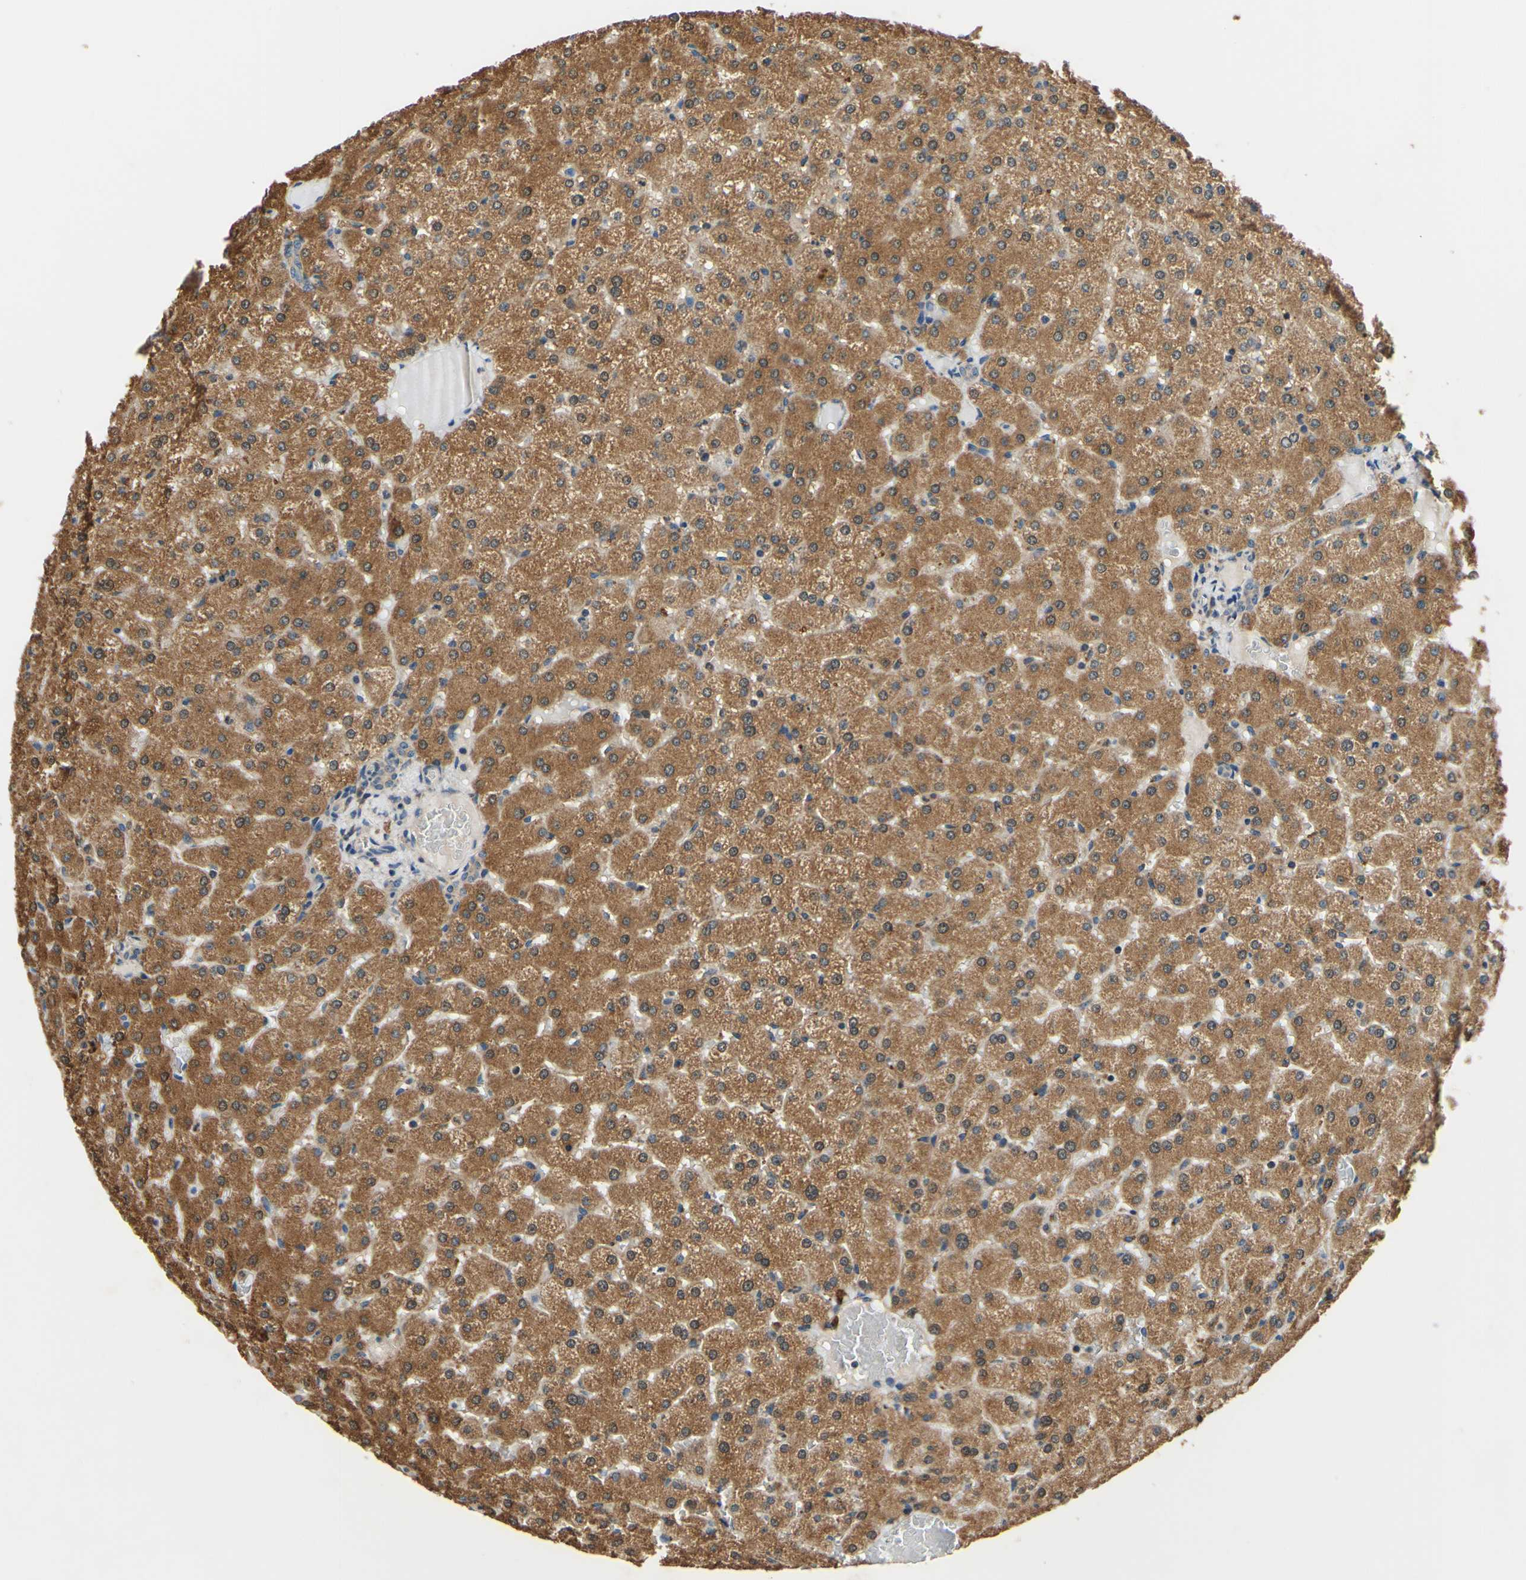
{"staining": {"intensity": "negative", "quantity": "none", "location": "none"}, "tissue": "liver", "cell_type": "Cholangiocytes", "image_type": "normal", "snomed": [{"axis": "morphology", "description": "Normal tissue, NOS"}, {"axis": "topography", "description": "Liver"}], "caption": "An IHC photomicrograph of benign liver is shown. There is no staining in cholangiocytes of liver. The staining is performed using DAB (3,3'-diaminobenzidine) brown chromogen with nuclei counter-stained in using hematoxylin.", "gene": "PLA2G4A", "patient": {"sex": "female", "age": 32}}